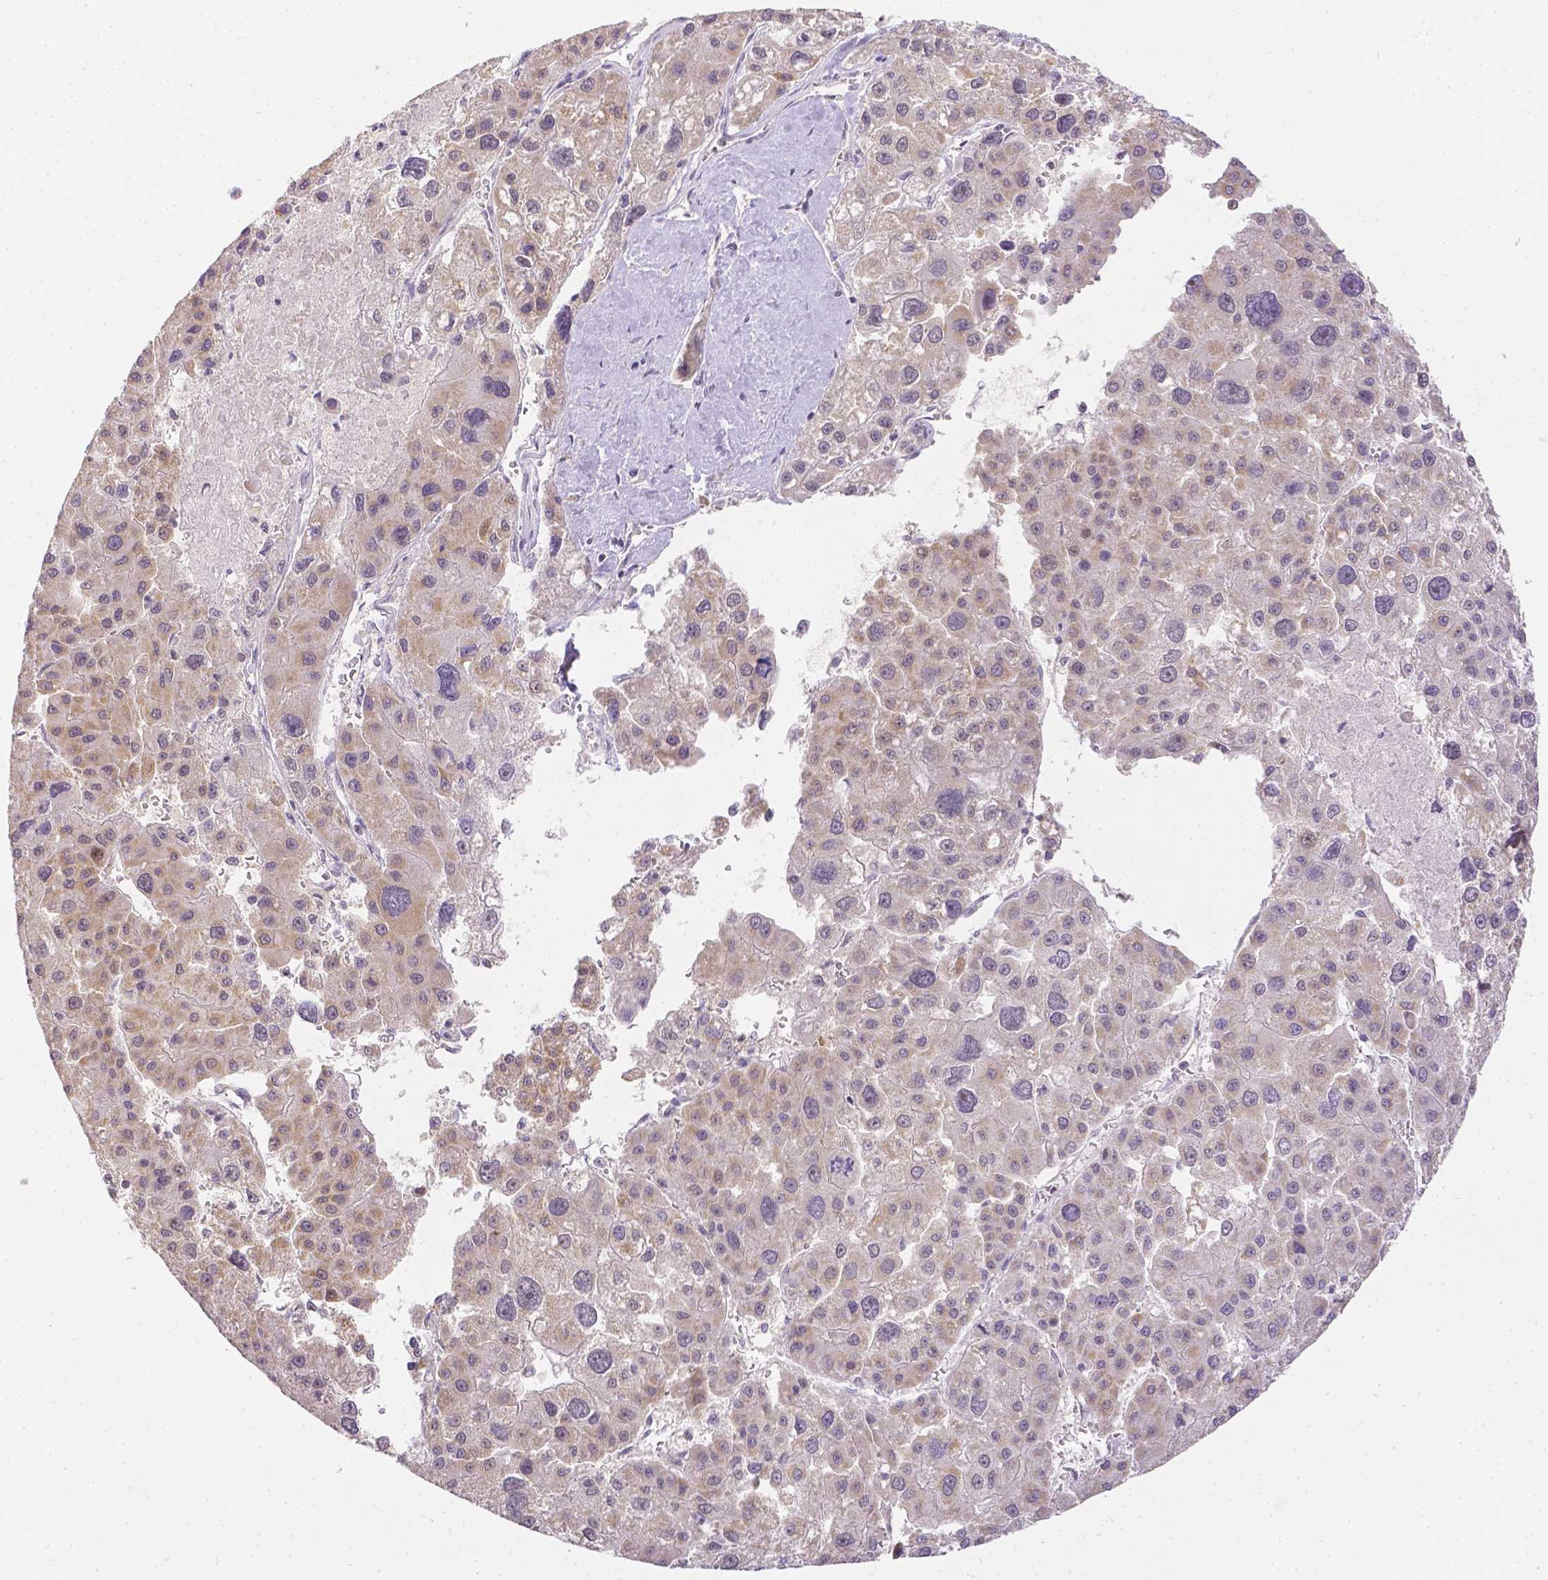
{"staining": {"intensity": "weak", "quantity": "<25%", "location": "cytoplasmic/membranous"}, "tissue": "liver cancer", "cell_type": "Tumor cells", "image_type": "cancer", "snomed": [{"axis": "morphology", "description": "Carcinoma, Hepatocellular, NOS"}, {"axis": "topography", "description": "Liver"}], "caption": "There is no significant positivity in tumor cells of liver cancer.", "gene": "ZNF280B", "patient": {"sex": "male", "age": 73}}